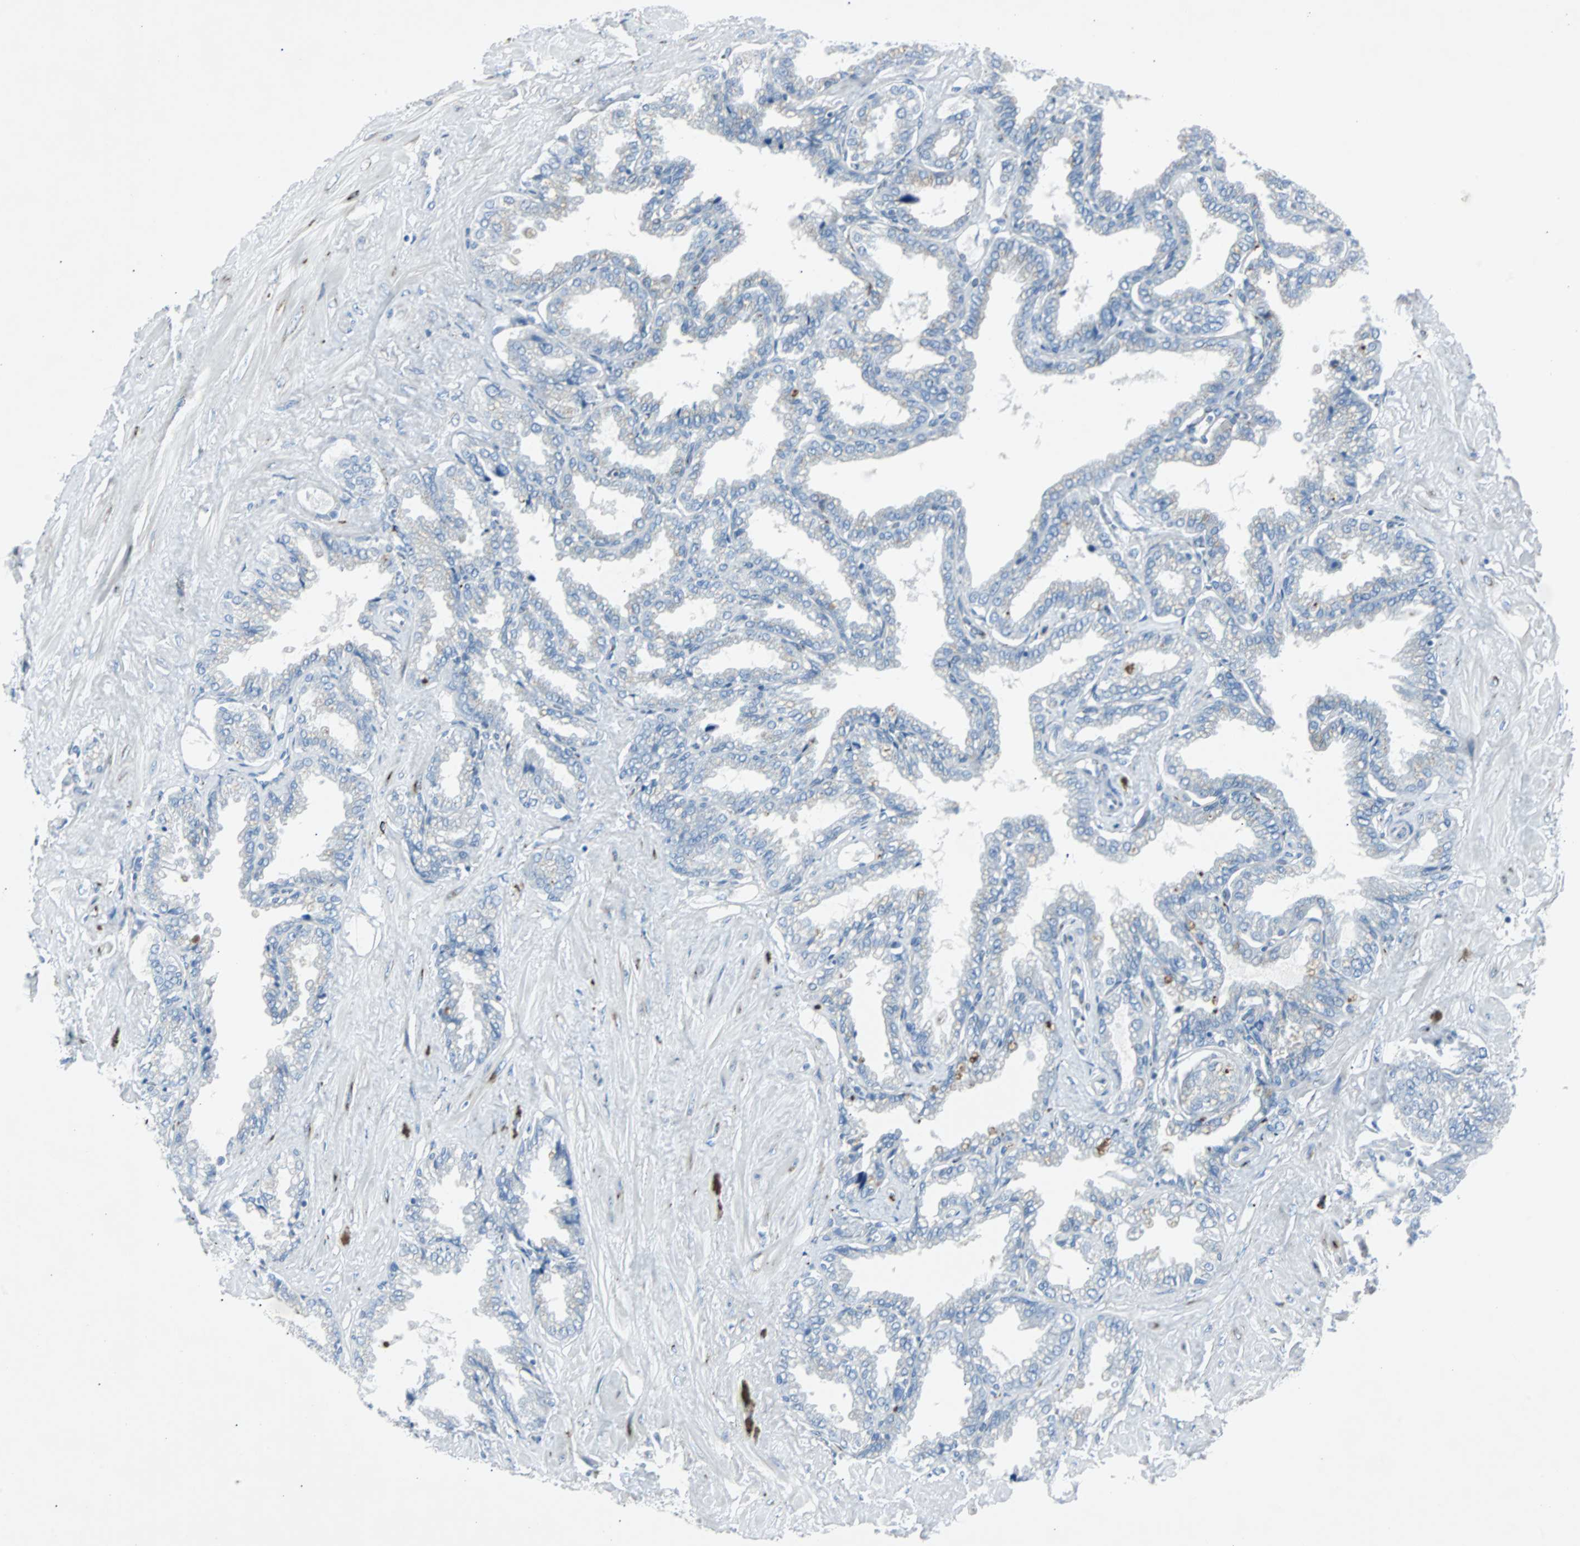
{"staining": {"intensity": "negative", "quantity": "none", "location": "none"}, "tissue": "seminal vesicle", "cell_type": "Glandular cells", "image_type": "normal", "snomed": [{"axis": "morphology", "description": "Normal tissue, NOS"}, {"axis": "topography", "description": "Seminal veicle"}], "caption": "Glandular cells are negative for protein expression in normal human seminal vesicle. (DAB (3,3'-diaminobenzidine) immunohistochemistry, high magnification).", "gene": "BBC3", "patient": {"sex": "male", "age": 46}}